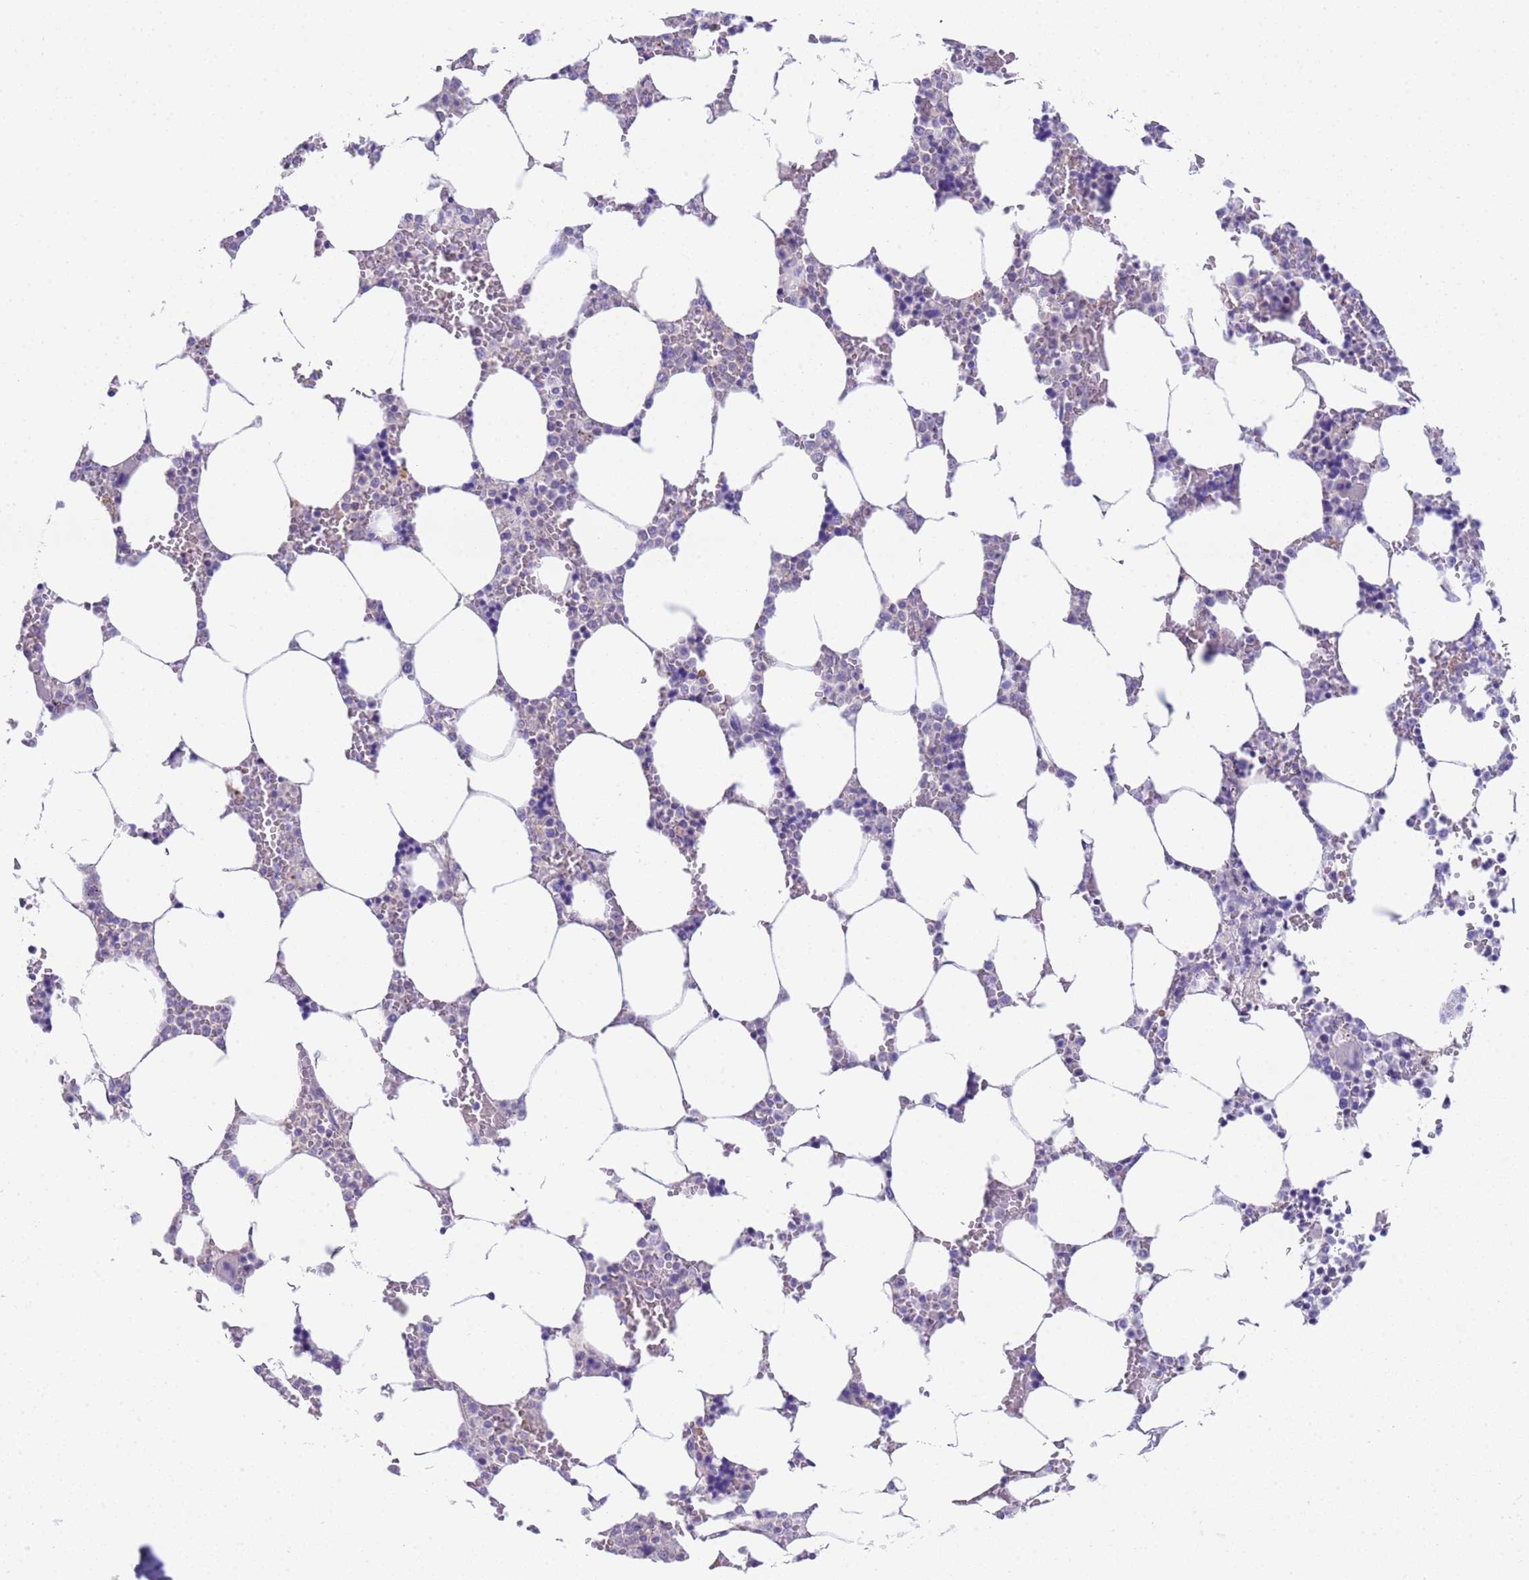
{"staining": {"intensity": "negative", "quantity": "none", "location": "none"}, "tissue": "bone marrow", "cell_type": "Hematopoietic cells", "image_type": "normal", "snomed": [{"axis": "morphology", "description": "Normal tissue, NOS"}, {"axis": "topography", "description": "Bone marrow"}], "caption": "Hematopoietic cells are negative for brown protein staining in normal bone marrow. The staining was performed using DAB (3,3'-diaminobenzidine) to visualize the protein expression in brown, while the nuclei were stained in blue with hematoxylin (Magnification: 20x).", "gene": "USP38", "patient": {"sex": "male", "age": 64}}